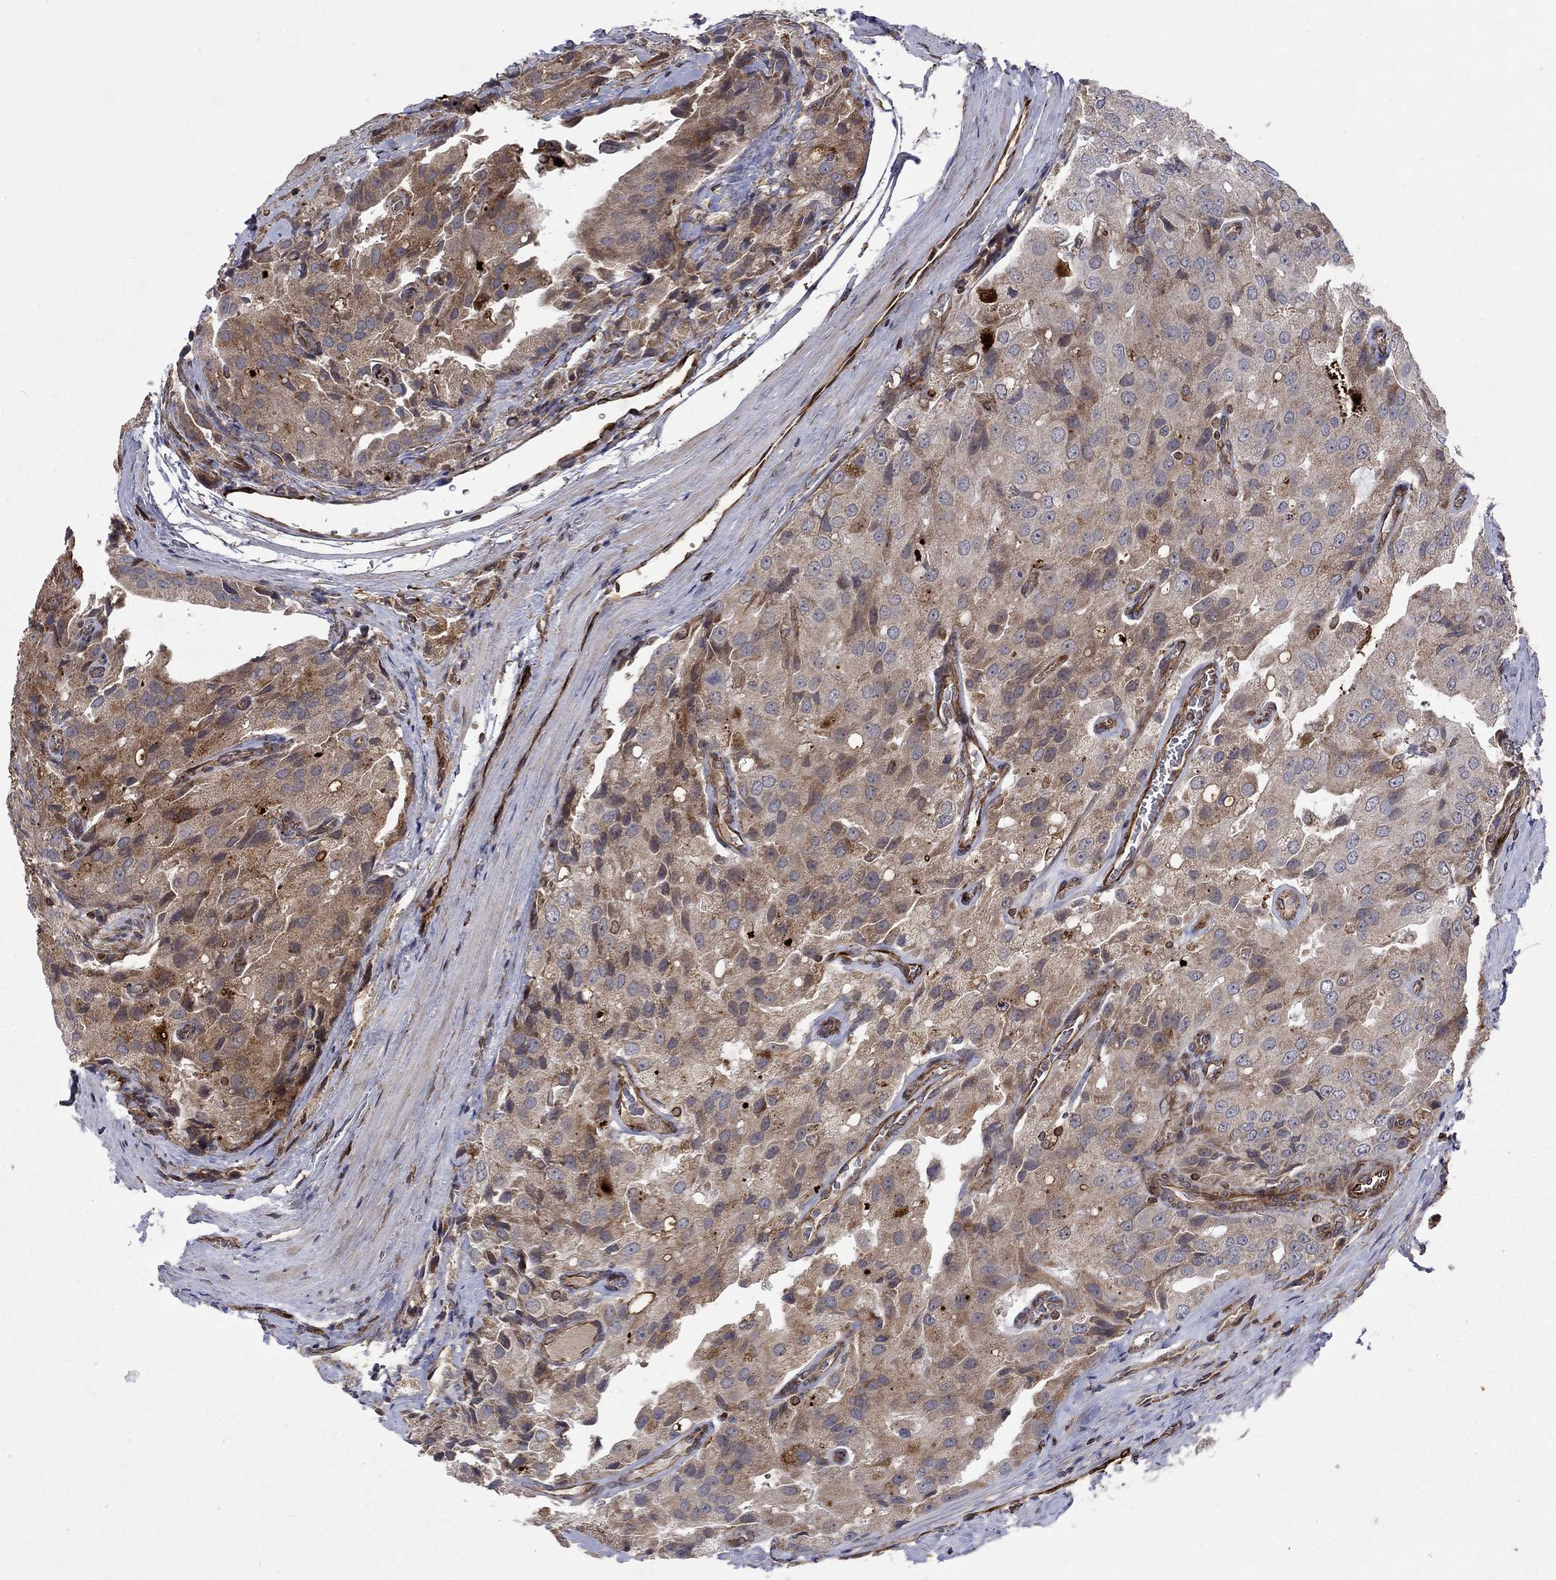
{"staining": {"intensity": "moderate", "quantity": "25%-75%", "location": "cytoplasmic/membranous"}, "tissue": "prostate cancer", "cell_type": "Tumor cells", "image_type": "cancer", "snomed": [{"axis": "morphology", "description": "Adenocarcinoma, NOS"}, {"axis": "topography", "description": "Prostate and seminal vesicle, NOS"}, {"axis": "topography", "description": "Prostate"}], "caption": "A brown stain highlights moderate cytoplasmic/membranous positivity of a protein in human prostate adenocarcinoma tumor cells. (DAB (3,3'-diaminobenzidine) = brown stain, brightfield microscopy at high magnification).", "gene": "NDUFC1", "patient": {"sex": "male", "age": 67}}